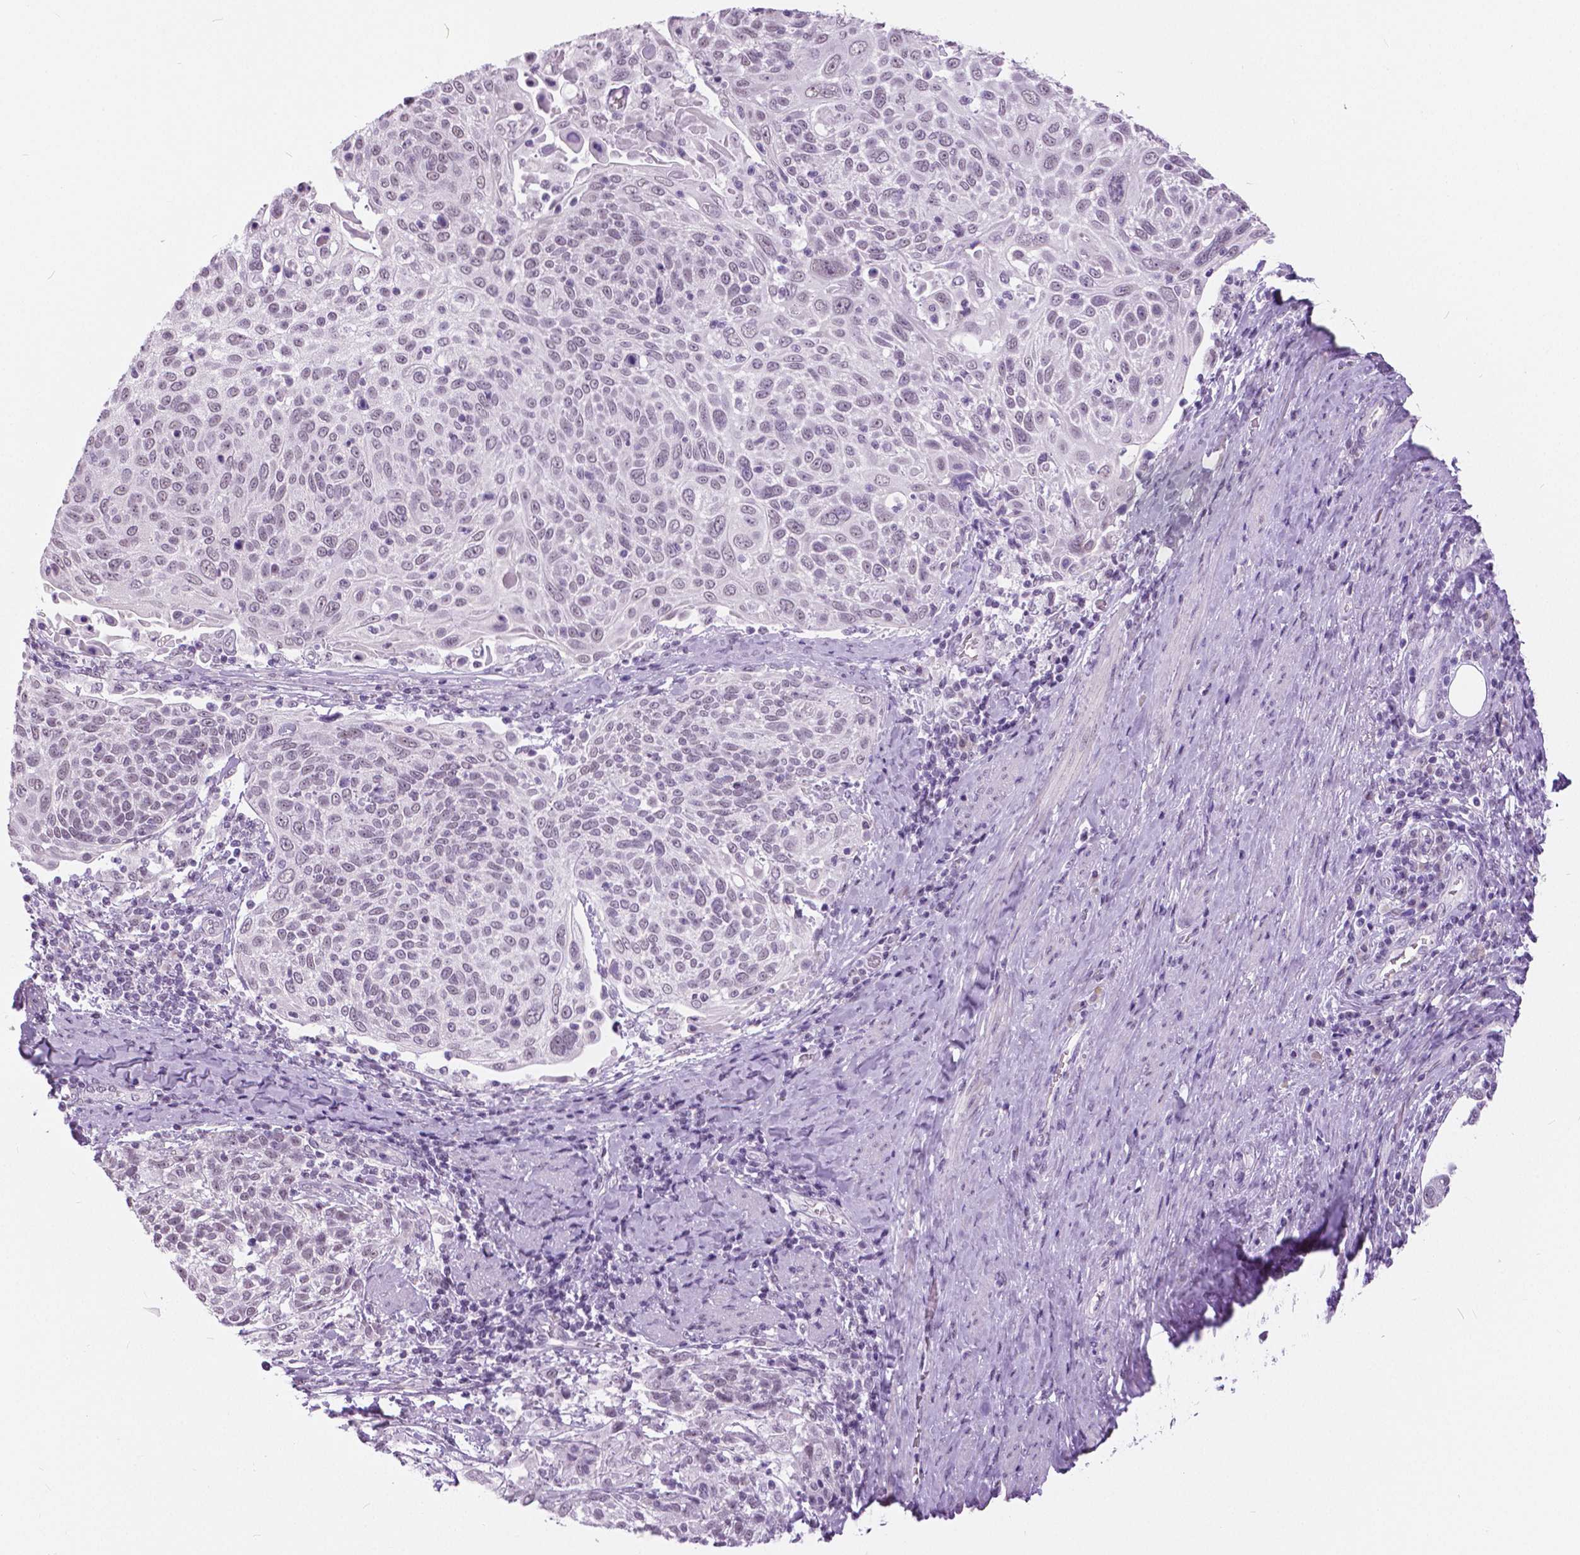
{"staining": {"intensity": "negative", "quantity": "none", "location": "none"}, "tissue": "cervical cancer", "cell_type": "Tumor cells", "image_type": "cancer", "snomed": [{"axis": "morphology", "description": "Squamous cell carcinoma, NOS"}, {"axis": "topography", "description": "Cervix"}], "caption": "IHC image of cervical cancer stained for a protein (brown), which reveals no staining in tumor cells.", "gene": "MYOM1", "patient": {"sex": "female", "age": 61}}